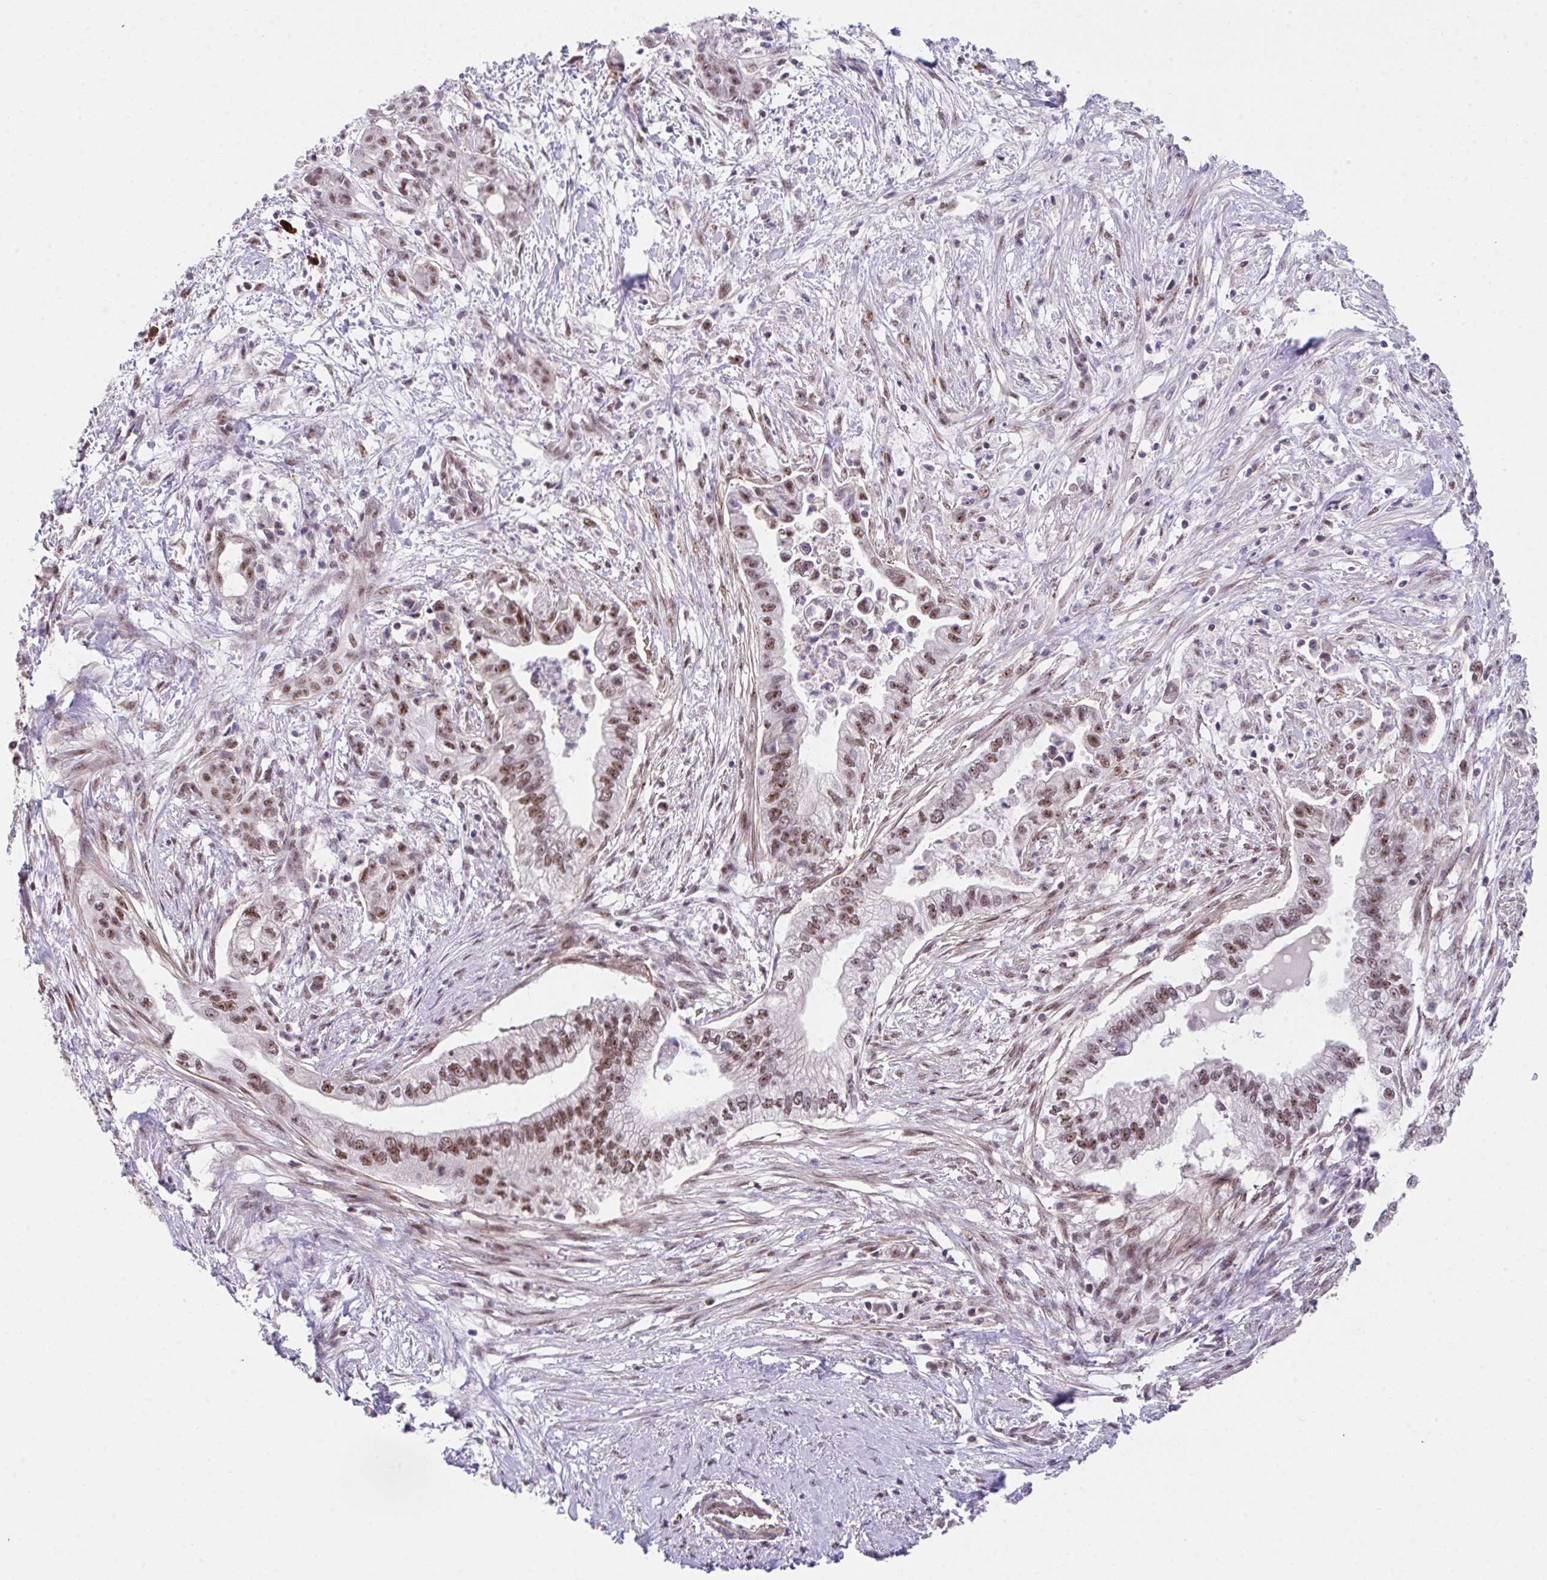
{"staining": {"intensity": "moderate", "quantity": ">75%", "location": "nuclear"}, "tissue": "pancreatic cancer", "cell_type": "Tumor cells", "image_type": "cancer", "snomed": [{"axis": "morphology", "description": "Adenocarcinoma, NOS"}, {"axis": "topography", "description": "Pancreas"}], "caption": "A brown stain highlights moderate nuclear staining of a protein in pancreatic cancer (adenocarcinoma) tumor cells.", "gene": "RBBP6", "patient": {"sex": "male", "age": 70}}